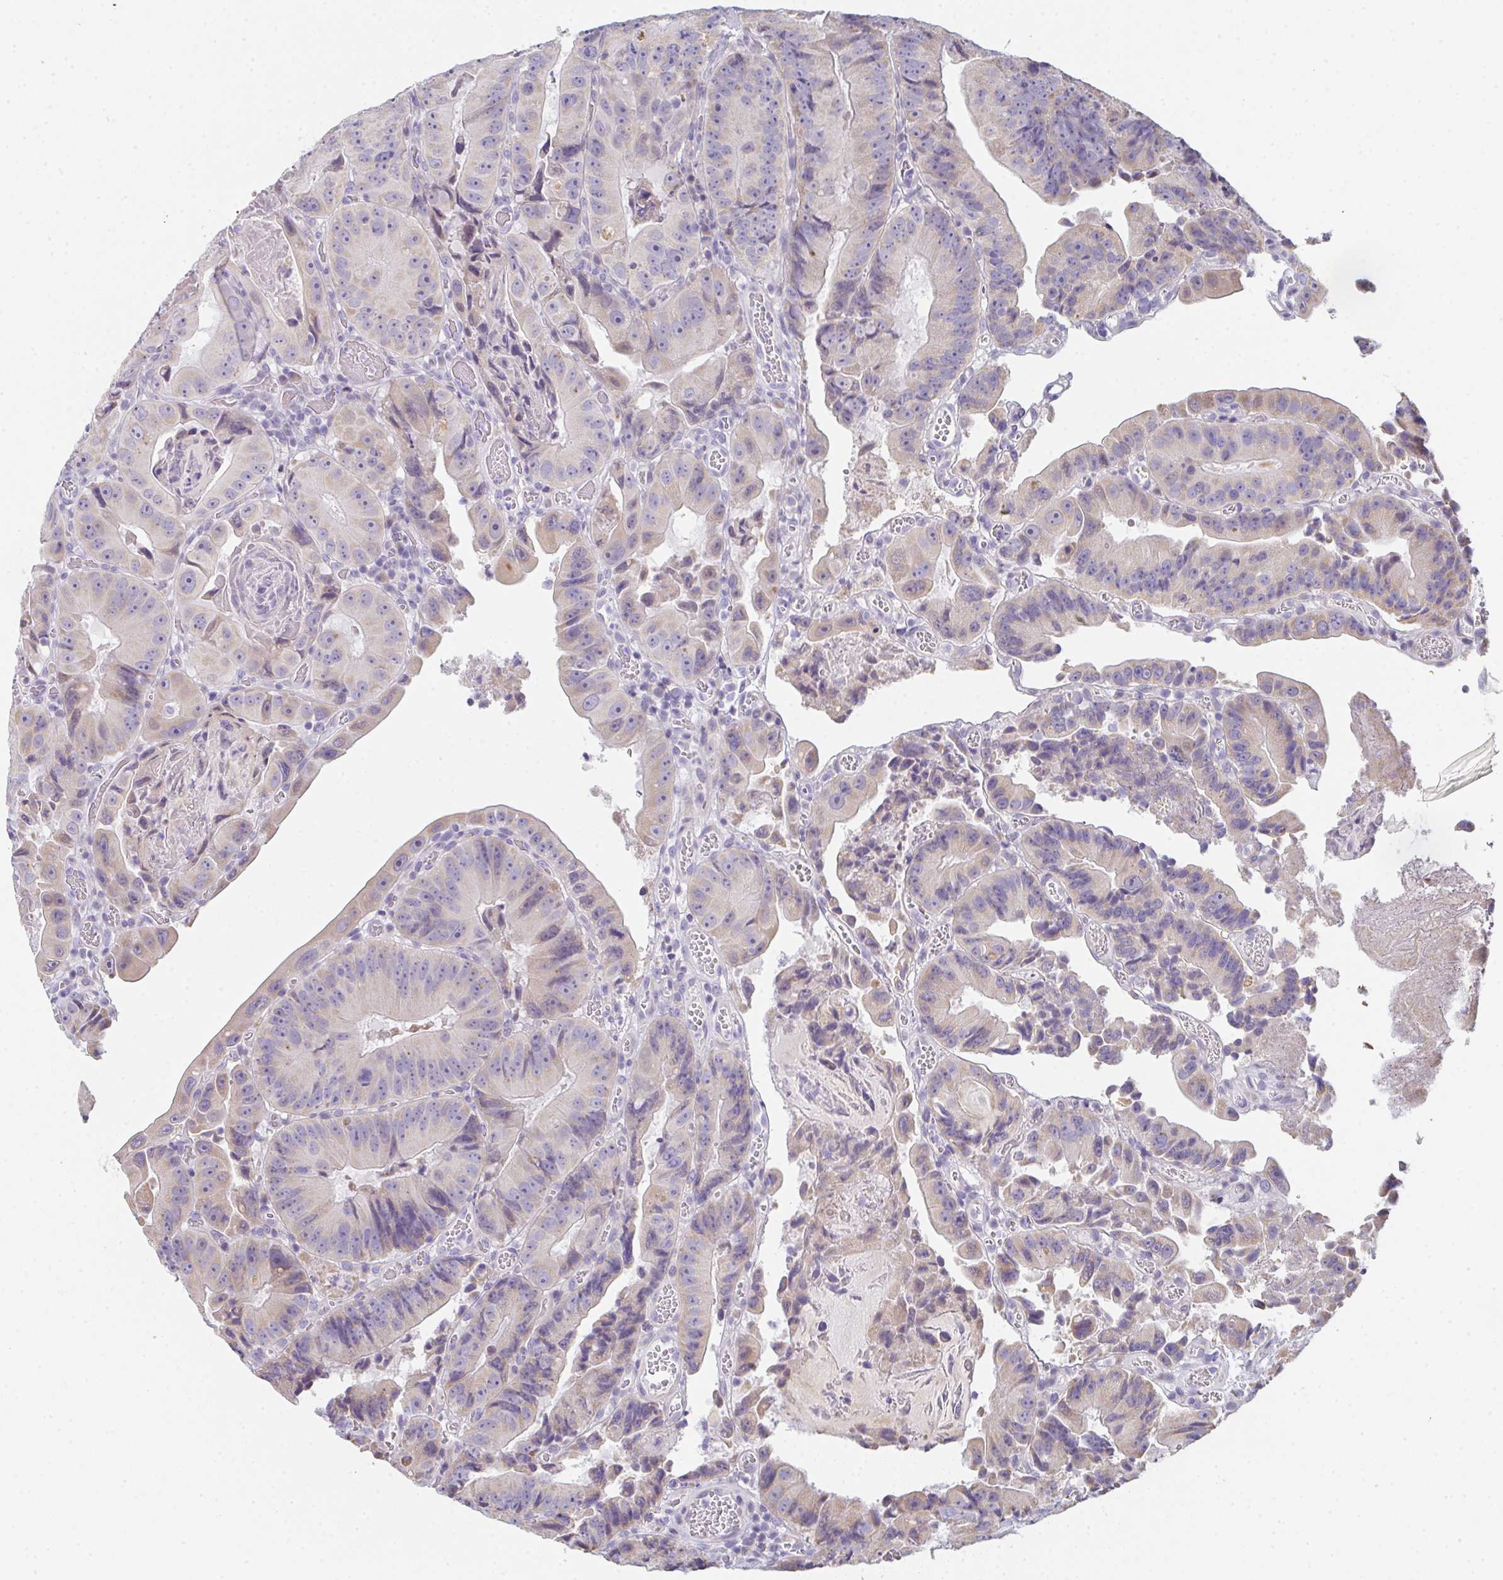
{"staining": {"intensity": "moderate", "quantity": "25%-75%", "location": "cytoplasmic/membranous"}, "tissue": "colorectal cancer", "cell_type": "Tumor cells", "image_type": "cancer", "snomed": [{"axis": "morphology", "description": "Adenocarcinoma, NOS"}, {"axis": "topography", "description": "Colon"}], "caption": "Protein expression analysis of colorectal cancer displays moderate cytoplasmic/membranous positivity in approximately 25%-75% of tumor cells.", "gene": "CACNA1S", "patient": {"sex": "female", "age": 86}}